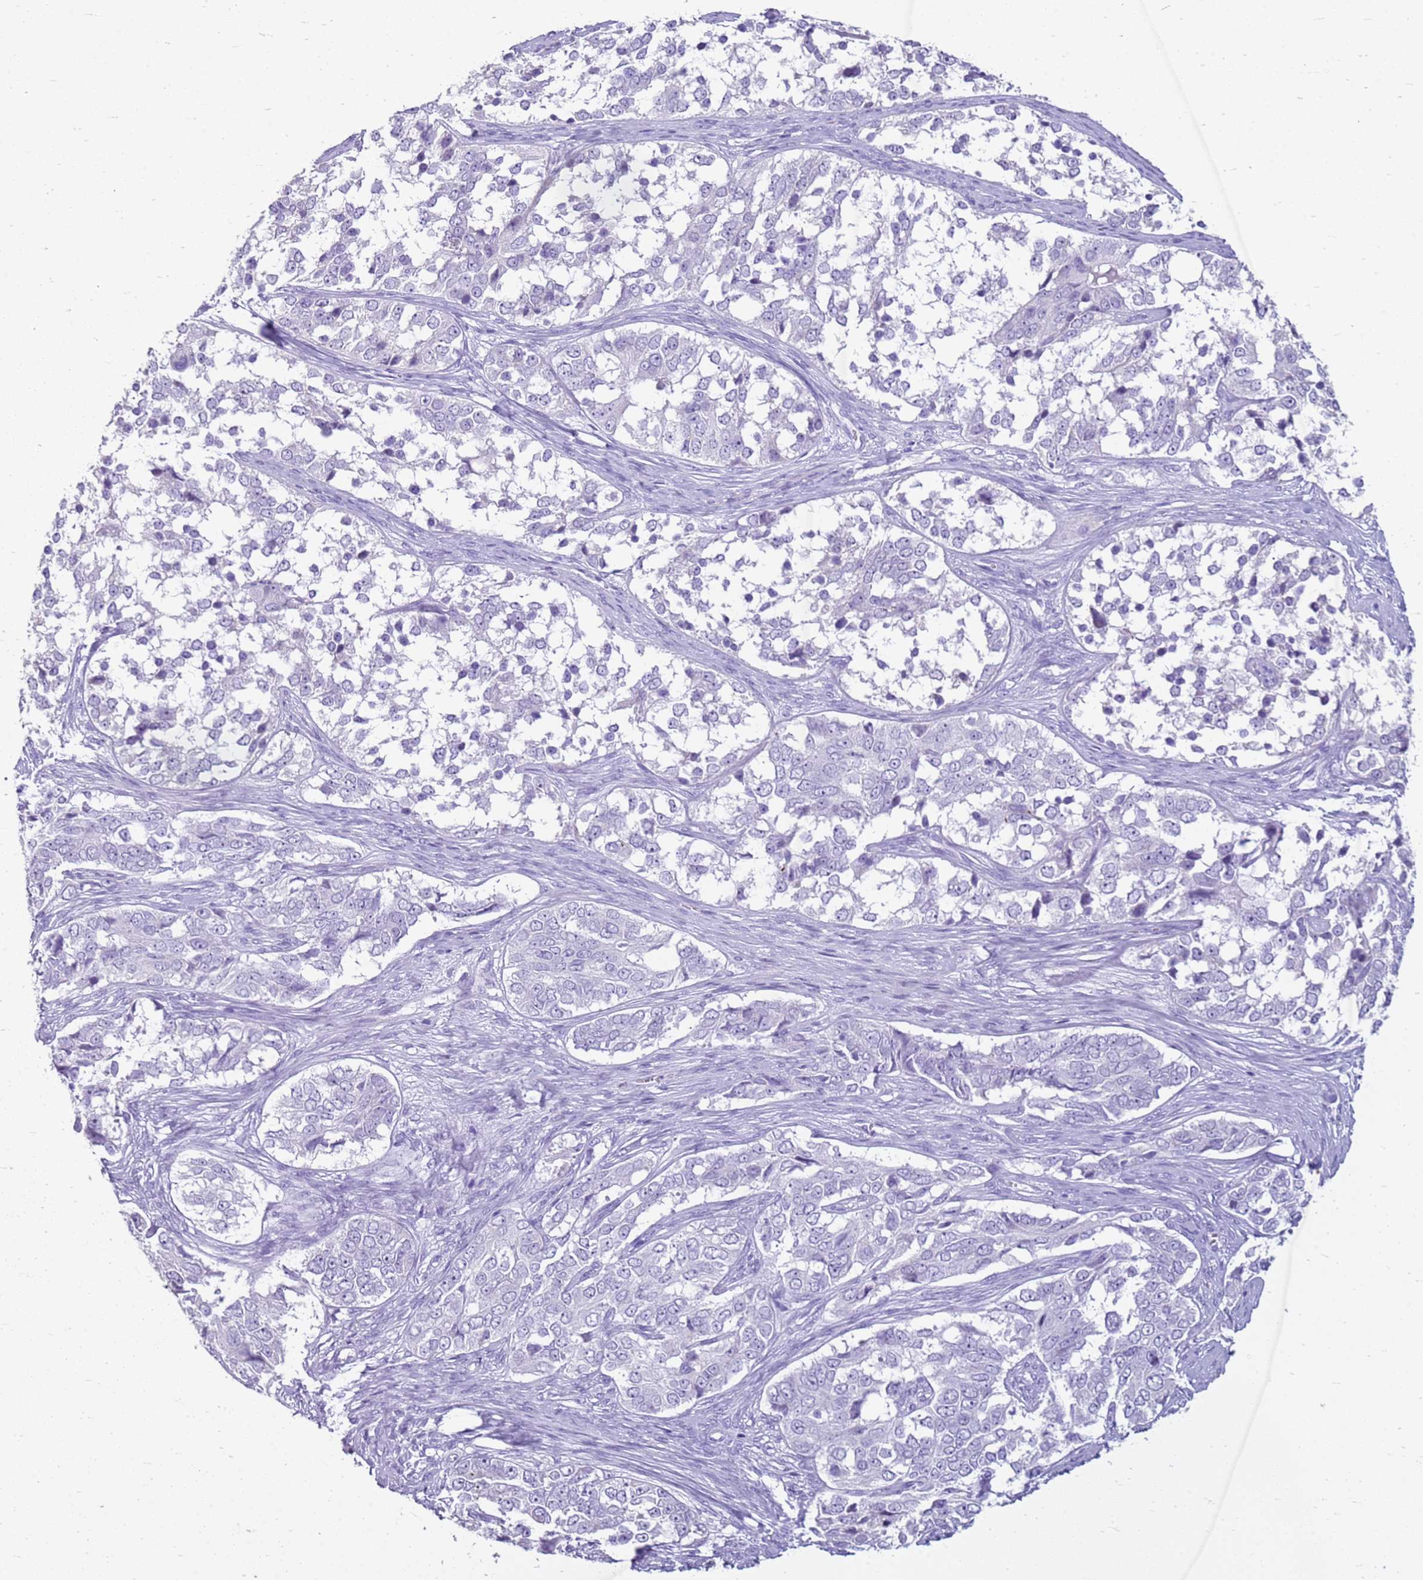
{"staining": {"intensity": "negative", "quantity": "none", "location": "none"}, "tissue": "ovarian cancer", "cell_type": "Tumor cells", "image_type": "cancer", "snomed": [{"axis": "morphology", "description": "Carcinoma, endometroid"}, {"axis": "topography", "description": "Ovary"}], "caption": "The image demonstrates no significant expression in tumor cells of ovarian endometroid carcinoma. (Brightfield microscopy of DAB immunohistochemistry (IHC) at high magnification).", "gene": "CA8", "patient": {"sex": "female", "age": 51}}